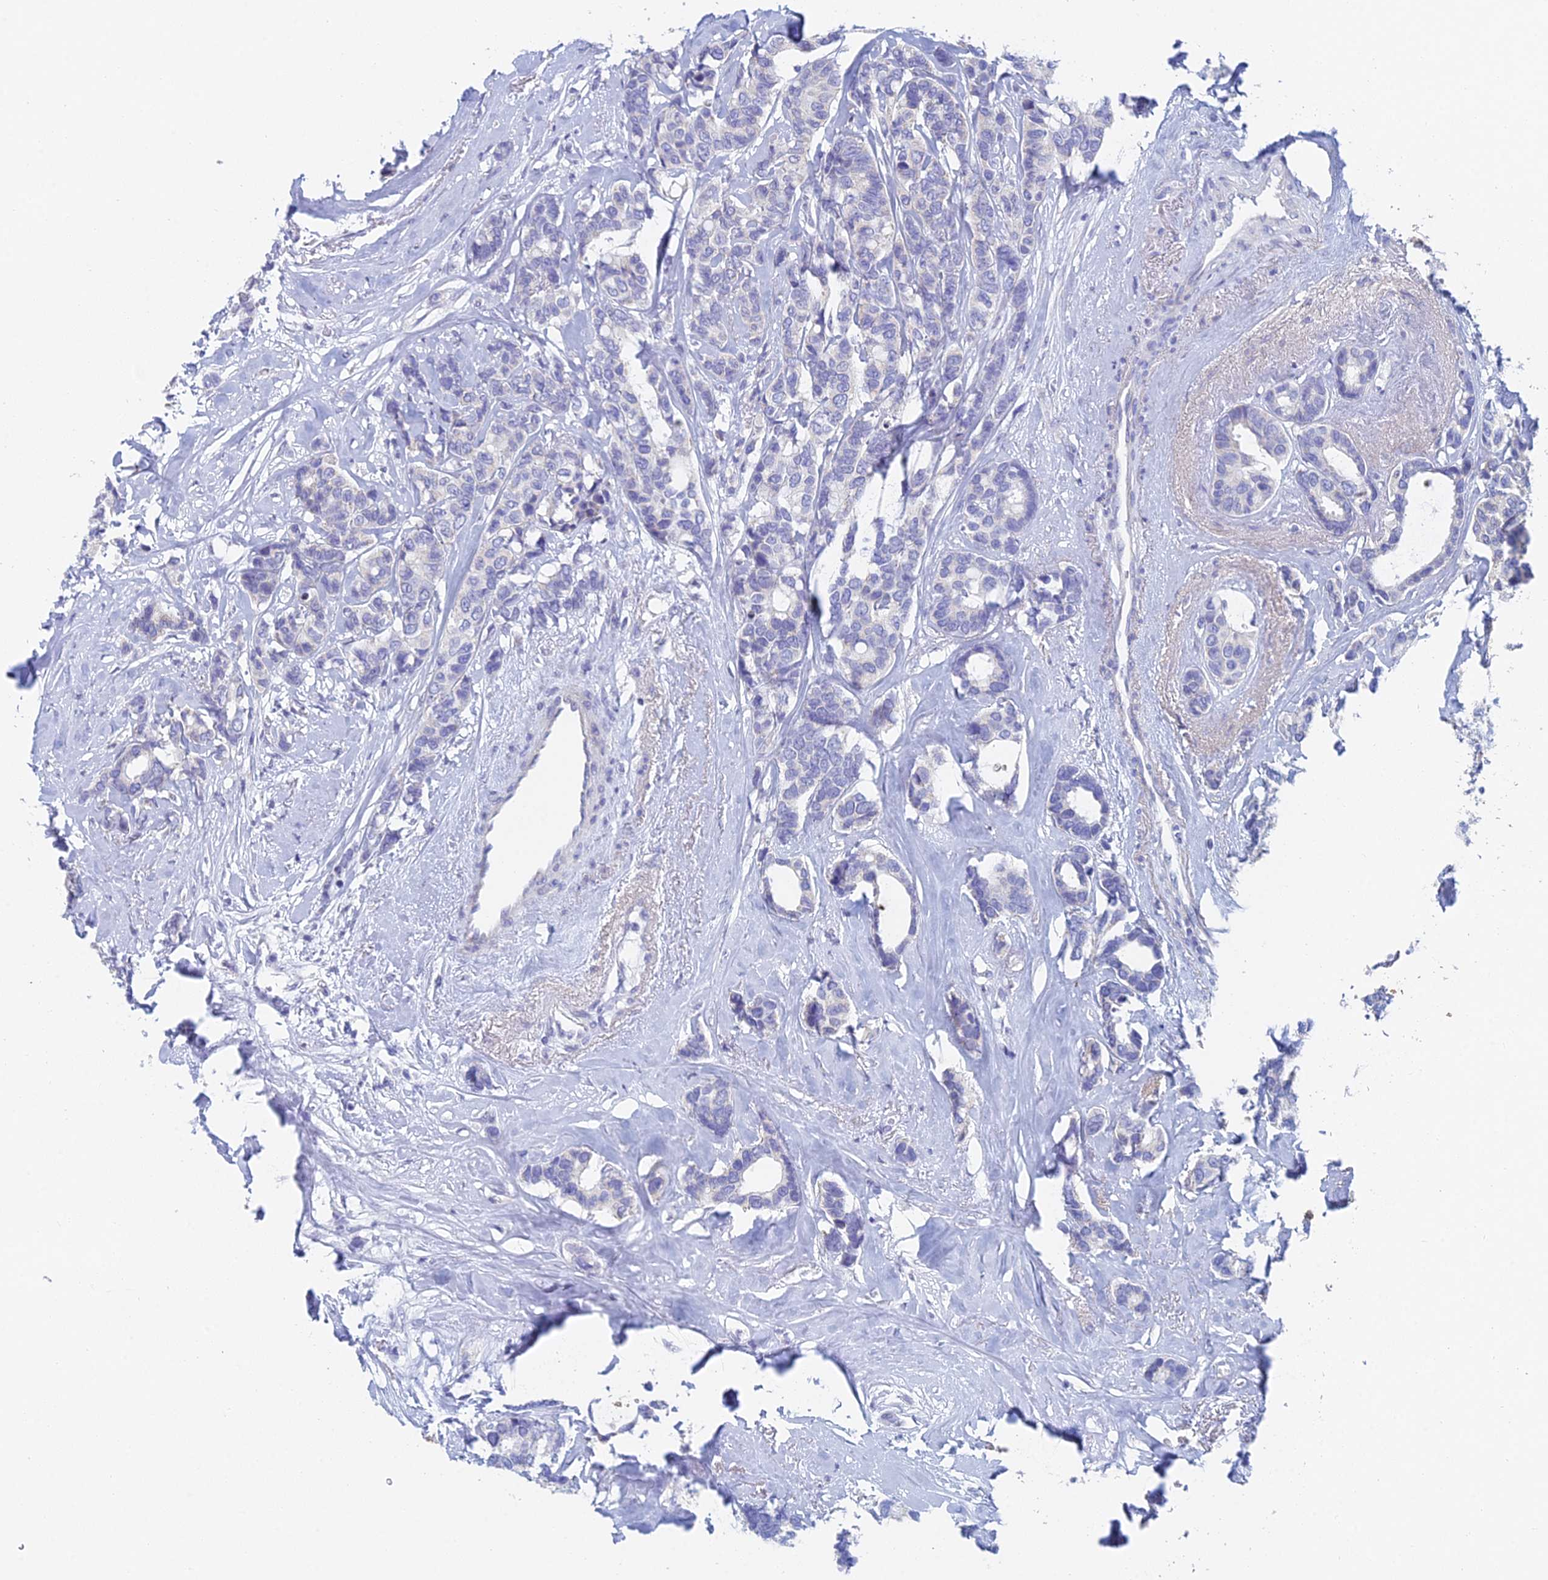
{"staining": {"intensity": "negative", "quantity": "none", "location": "none"}, "tissue": "breast cancer", "cell_type": "Tumor cells", "image_type": "cancer", "snomed": [{"axis": "morphology", "description": "Duct carcinoma"}, {"axis": "topography", "description": "Breast"}], "caption": "A high-resolution micrograph shows immunohistochemistry (IHC) staining of breast cancer (invasive ductal carcinoma), which exhibits no significant expression in tumor cells.", "gene": "ACSM1", "patient": {"sex": "female", "age": 87}}